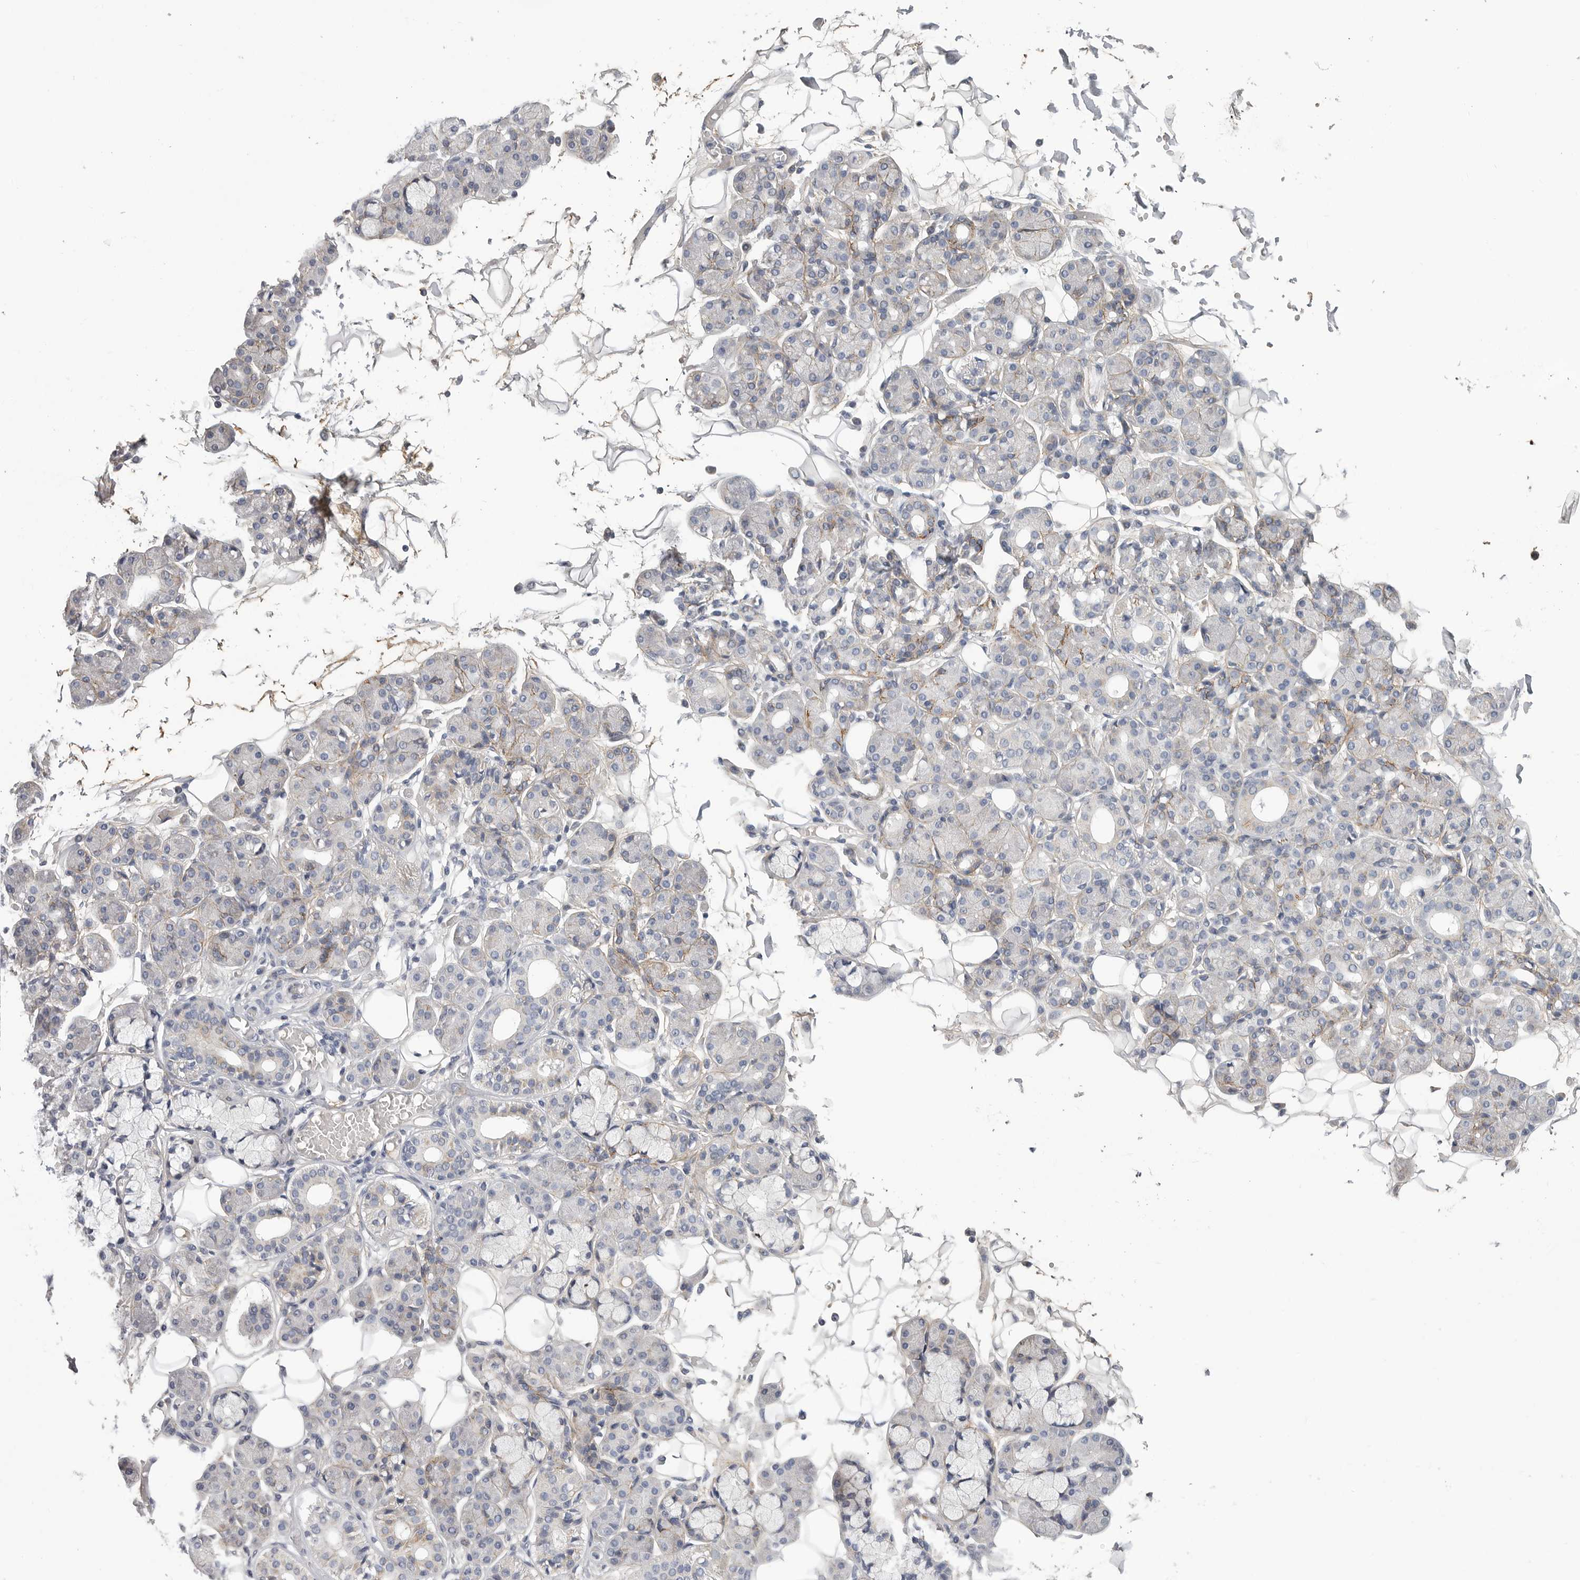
{"staining": {"intensity": "negative", "quantity": "none", "location": "none"}, "tissue": "salivary gland", "cell_type": "Glandular cells", "image_type": "normal", "snomed": [{"axis": "morphology", "description": "Normal tissue, NOS"}, {"axis": "topography", "description": "Salivary gland"}], "caption": "Protein analysis of normal salivary gland displays no significant positivity in glandular cells.", "gene": "SDC3", "patient": {"sex": "male", "age": 63}}